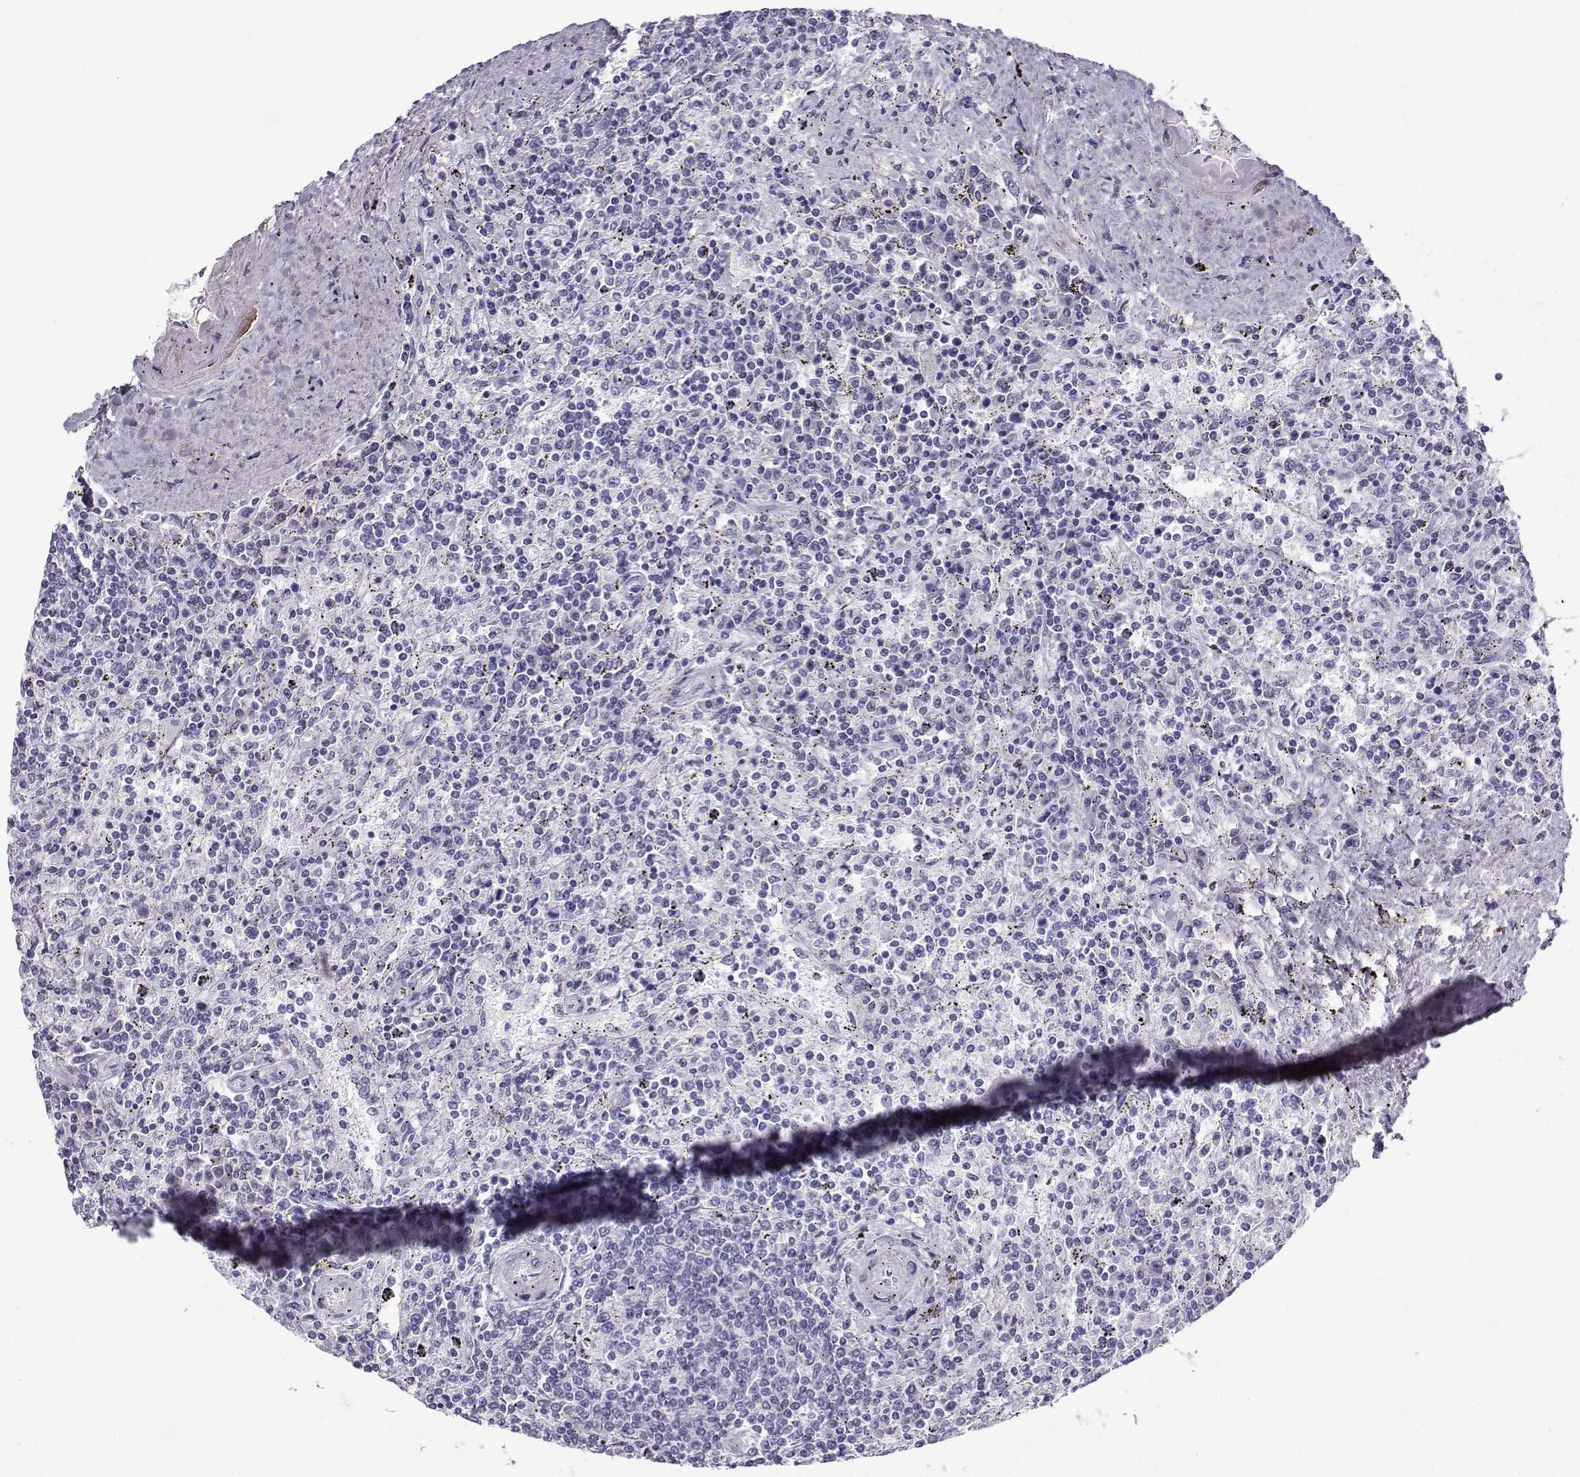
{"staining": {"intensity": "negative", "quantity": "none", "location": "none"}, "tissue": "lymphoma", "cell_type": "Tumor cells", "image_type": "cancer", "snomed": [{"axis": "morphology", "description": "Malignant lymphoma, non-Hodgkin's type, Low grade"}, {"axis": "topography", "description": "Spleen"}], "caption": "This image is of low-grade malignant lymphoma, non-Hodgkin's type stained with immunohistochemistry (IHC) to label a protein in brown with the nuclei are counter-stained blue. There is no expression in tumor cells. (DAB (3,3'-diaminobenzidine) immunohistochemistry (IHC) visualized using brightfield microscopy, high magnification).", "gene": "KIF17", "patient": {"sex": "male", "age": 62}}